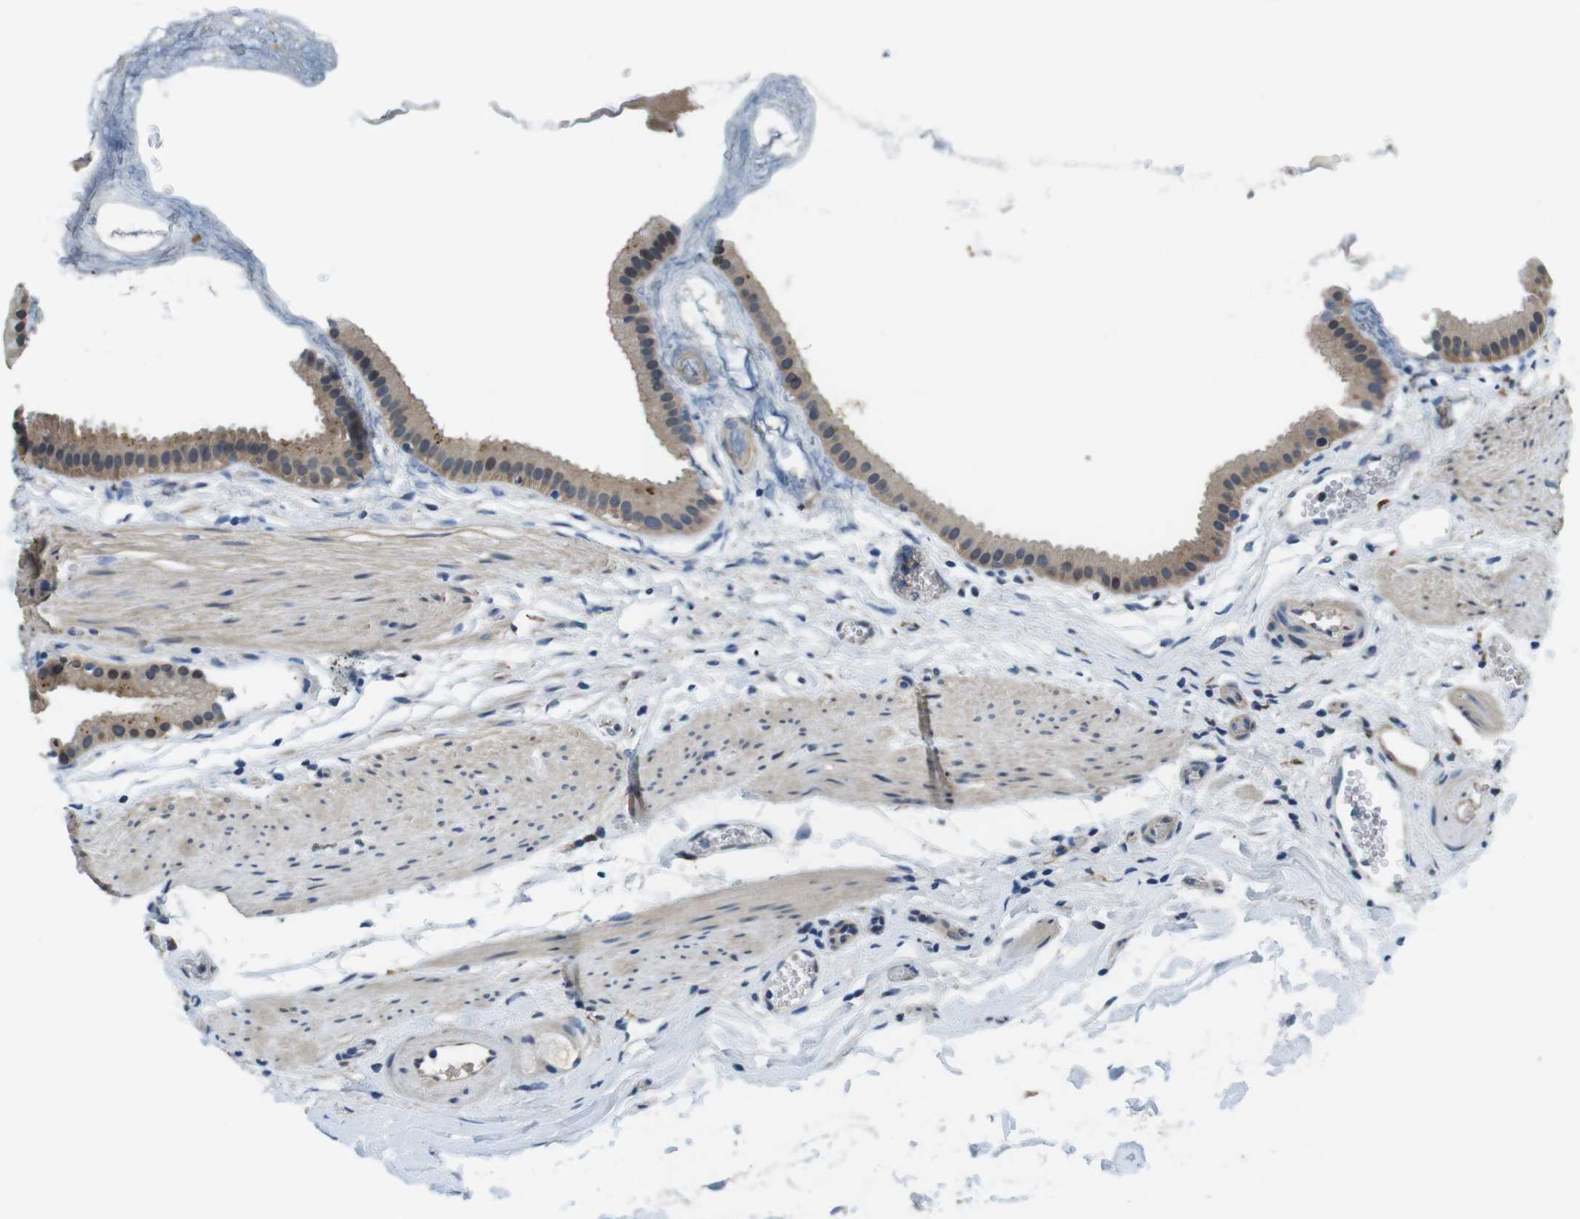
{"staining": {"intensity": "weak", "quantity": ">75%", "location": "cytoplasmic/membranous"}, "tissue": "gallbladder", "cell_type": "Glandular cells", "image_type": "normal", "snomed": [{"axis": "morphology", "description": "Normal tissue, NOS"}, {"axis": "topography", "description": "Gallbladder"}], "caption": "Human gallbladder stained for a protein (brown) demonstrates weak cytoplasmic/membranous positive staining in about >75% of glandular cells.", "gene": "CD163L1", "patient": {"sex": "female", "age": 64}}